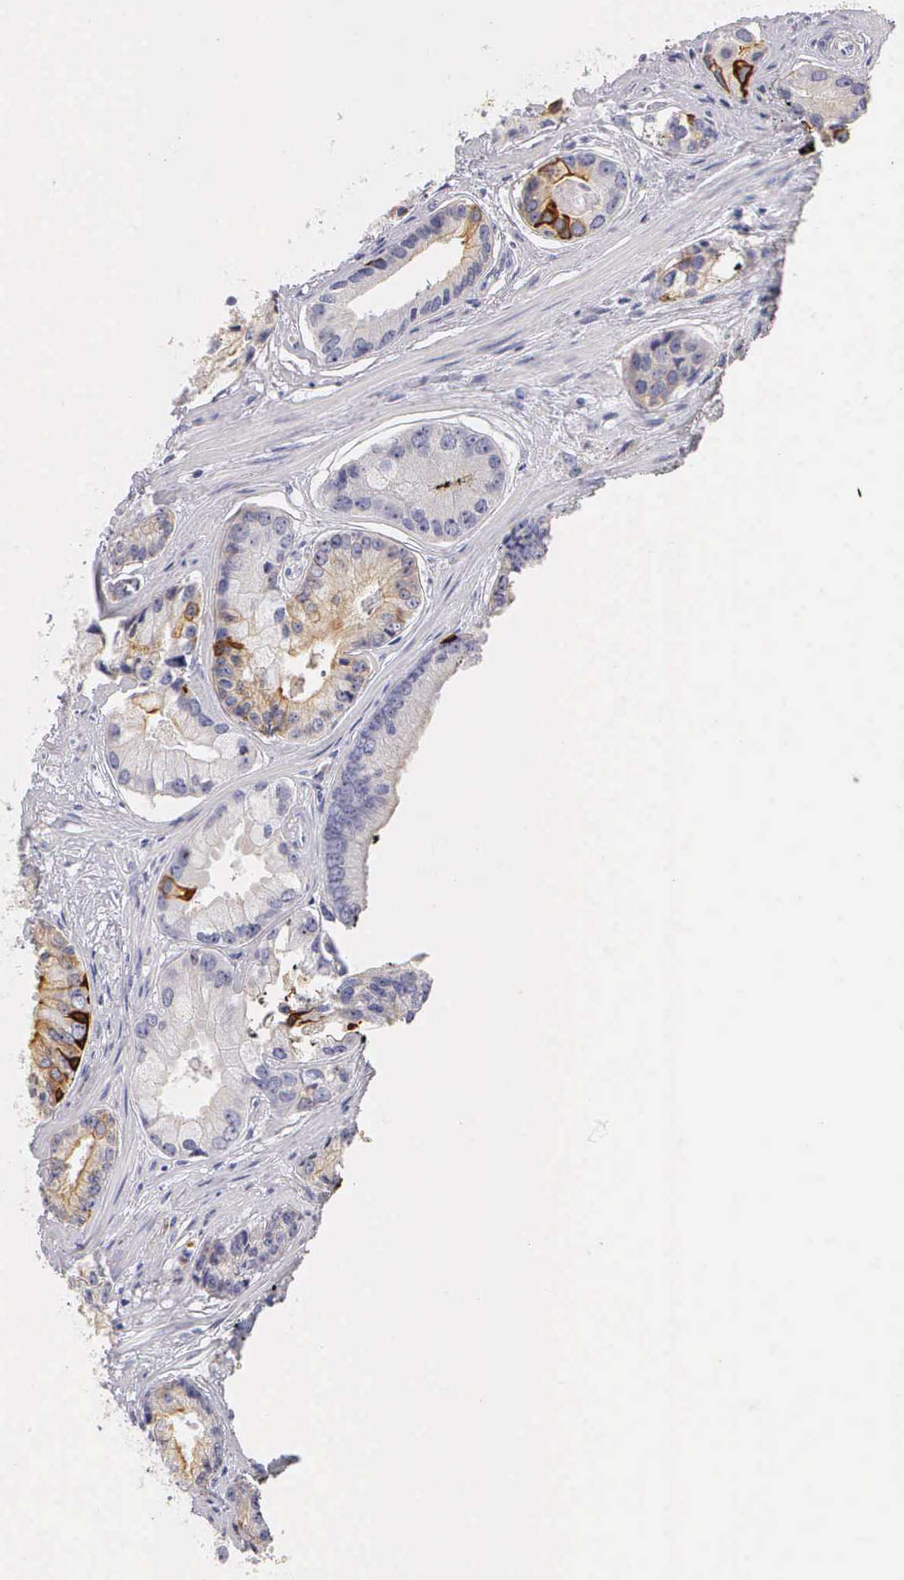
{"staining": {"intensity": "moderate", "quantity": "<25%", "location": "cytoplasmic/membranous"}, "tissue": "prostate cancer", "cell_type": "Tumor cells", "image_type": "cancer", "snomed": [{"axis": "morphology", "description": "Adenocarcinoma, High grade"}, {"axis": "topography", "description": "Prostate"}], "caption": "Immunohistochemistry (IHC) of human prostate cancer displays low levels of moderate cytoplasmic/membranous positivity in about <25% of tumor cells. (Stains: DAB in brown, nuclei in blue, Microscopy: brightfield microscopy at high magnification).", "gene": "KRT17", "patient": {"sex": "male", "age": 56}}